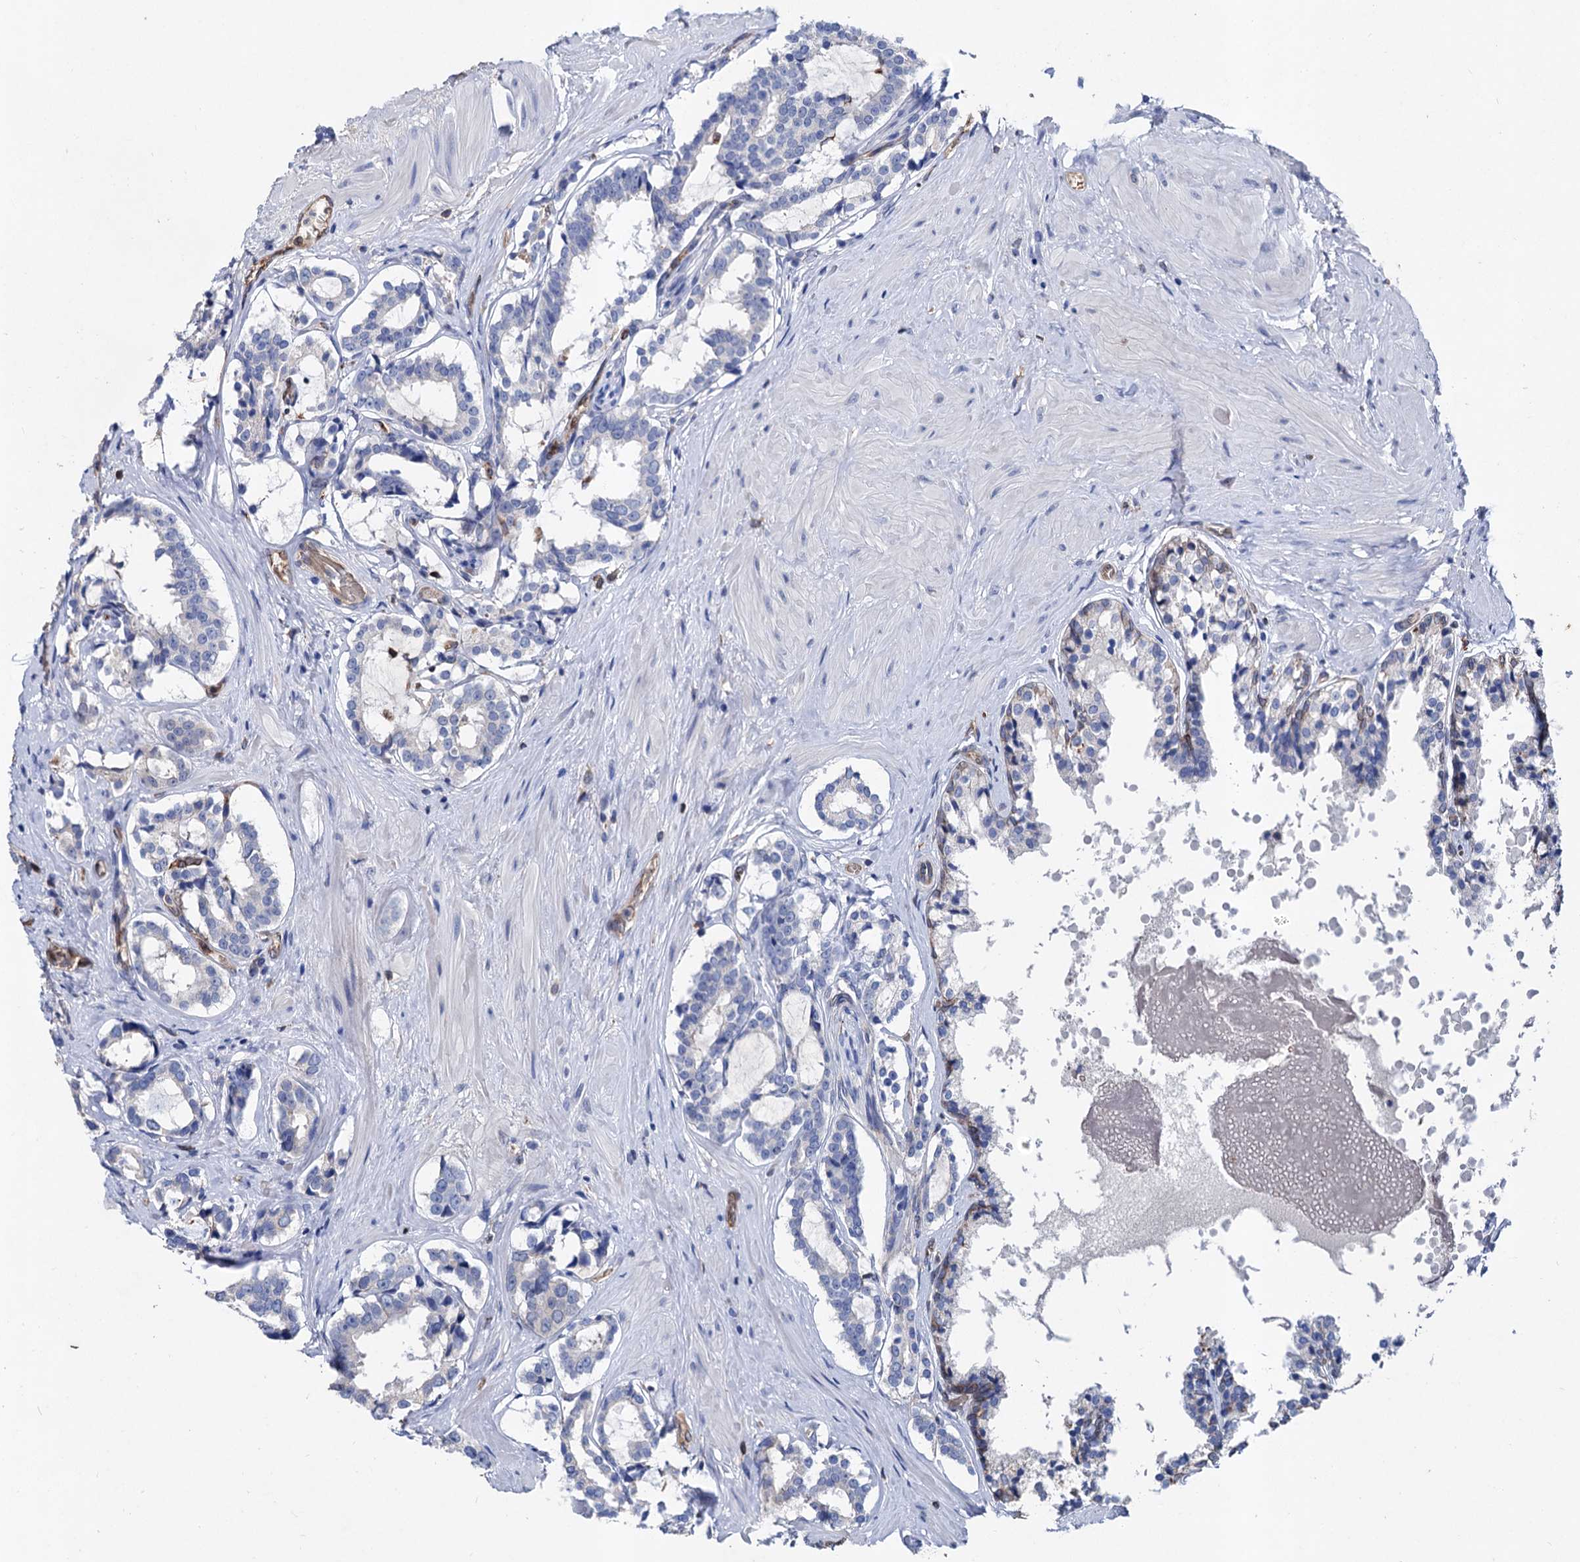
{"staining": {"intensity": "negative", "quantity": "none", "location": "none"}, "tissue": "prostate cancer", "cell_type": "Tumor cells", "image_type": "cancer", "snomed": [{"axis": "morphology", "description": "Adenocarcinoma, High grade"}, {"axis": "topography", "description": "Prostate"}], "caption": "Protein analysis of prostate high-grade adenocarcinoma reveals no significant expression in tumor cells. (DAB (3,3'-diaminobenzidine) immunohistochemistry visualized using brightfield microscopy, high magnification).", "gene": "STING1", "patient": {"sex": "male", "age": 58}}